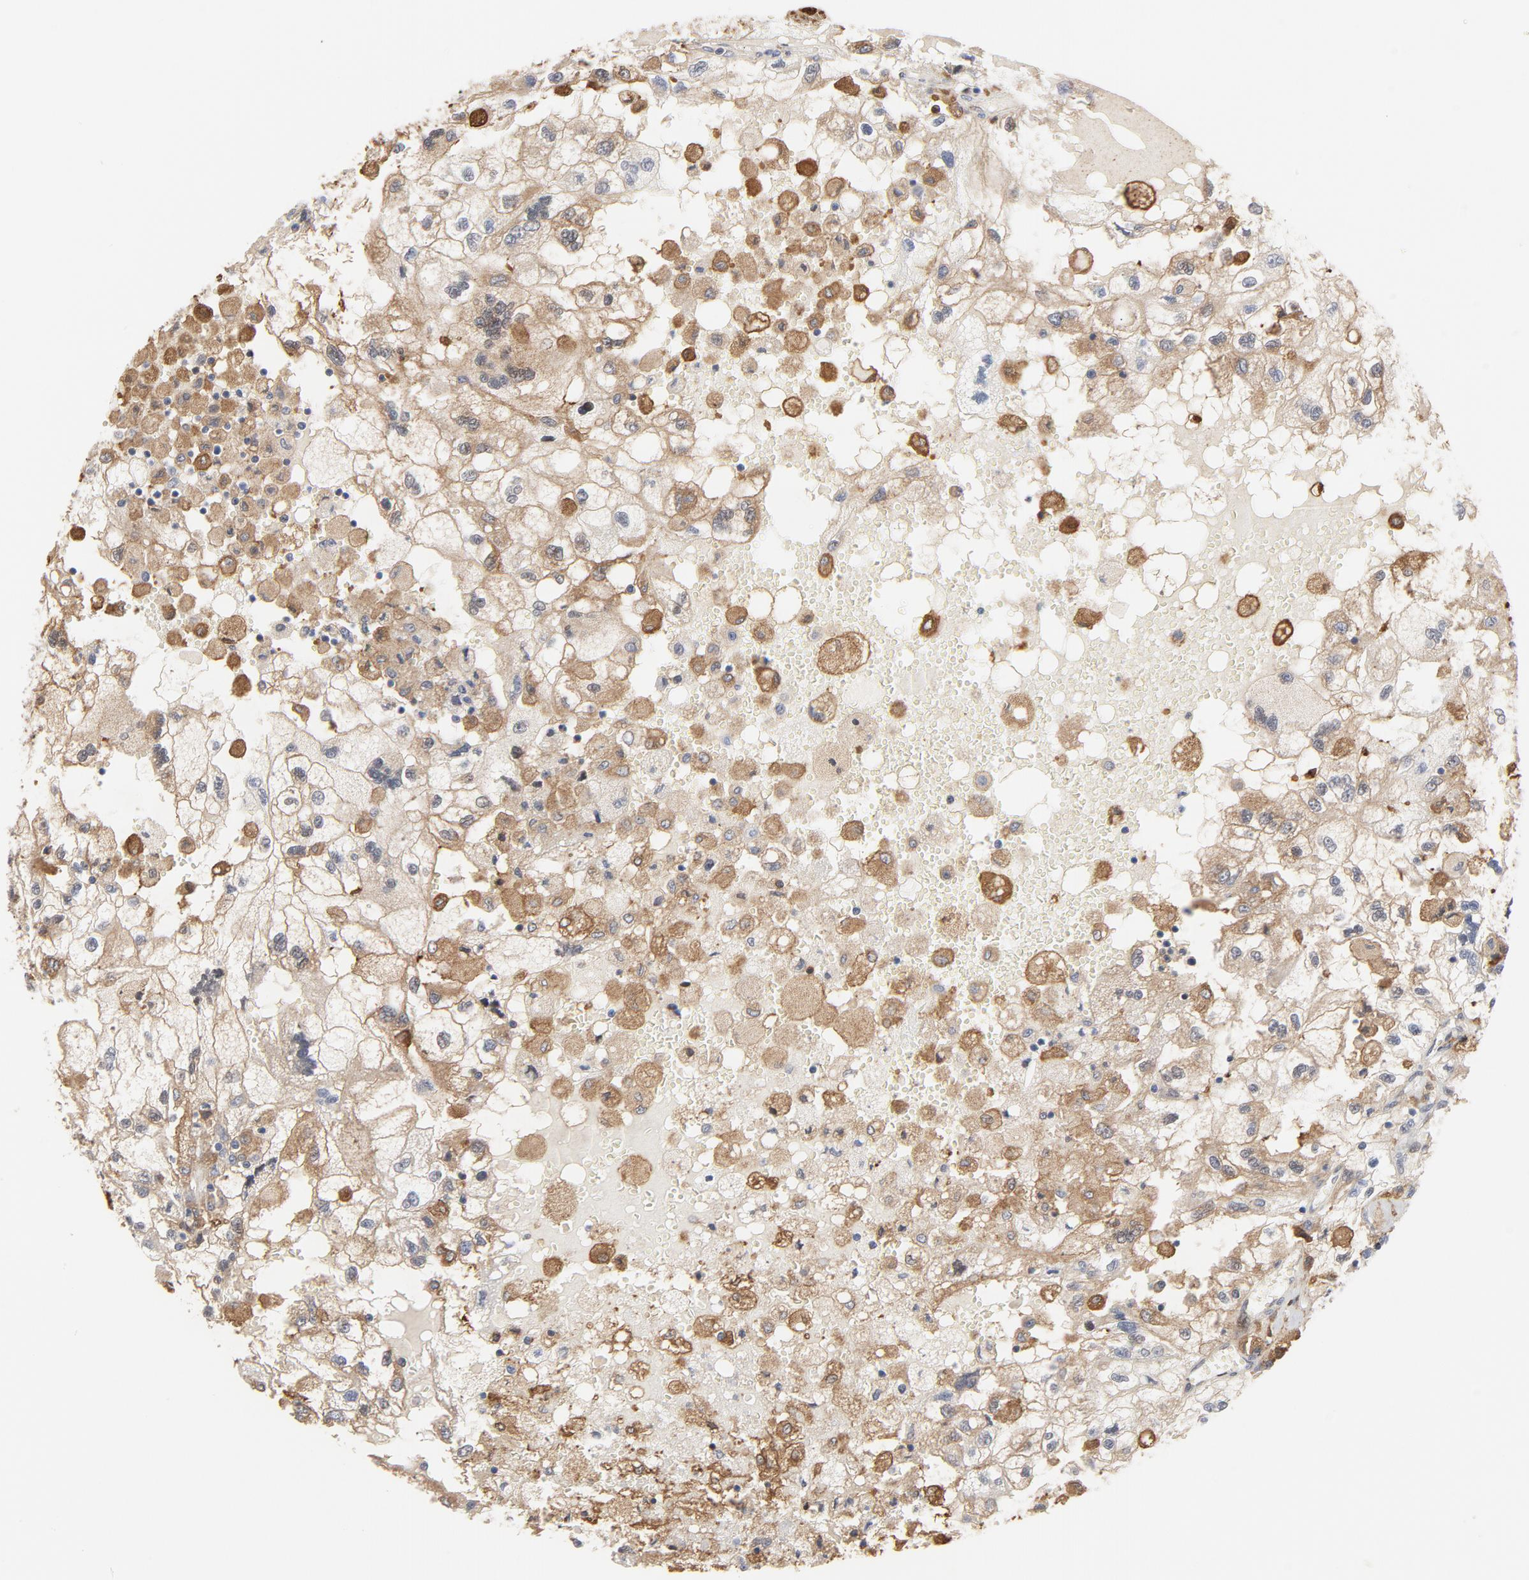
{"staining": {"intensity": "moderate", "quantity": ">75%", "location": "cytoplasmic/membranous"}, "tissue": "renal cancer", "cell_type": "Tumor cells", "image_type": "cancer", "snomed": [{"axis": "morphology", "description": "Normal tissue, NOS"}, {"axis": "morphology", "description": "Adenocarcinoma, NOS"}, {"axis": "topography", "description": "Kidney"}], "caption": "This histopathology image reveals renal cancer (adenocarcinoma) stained with IHC to label a protein in brown. The cytoplasmic/membranous of tumor cells show moderate positivity for the protein. Nuclei are counter-stained blue.", "gene": "RAPGEF4", "patient": {"sex": "male", "age": 71}}